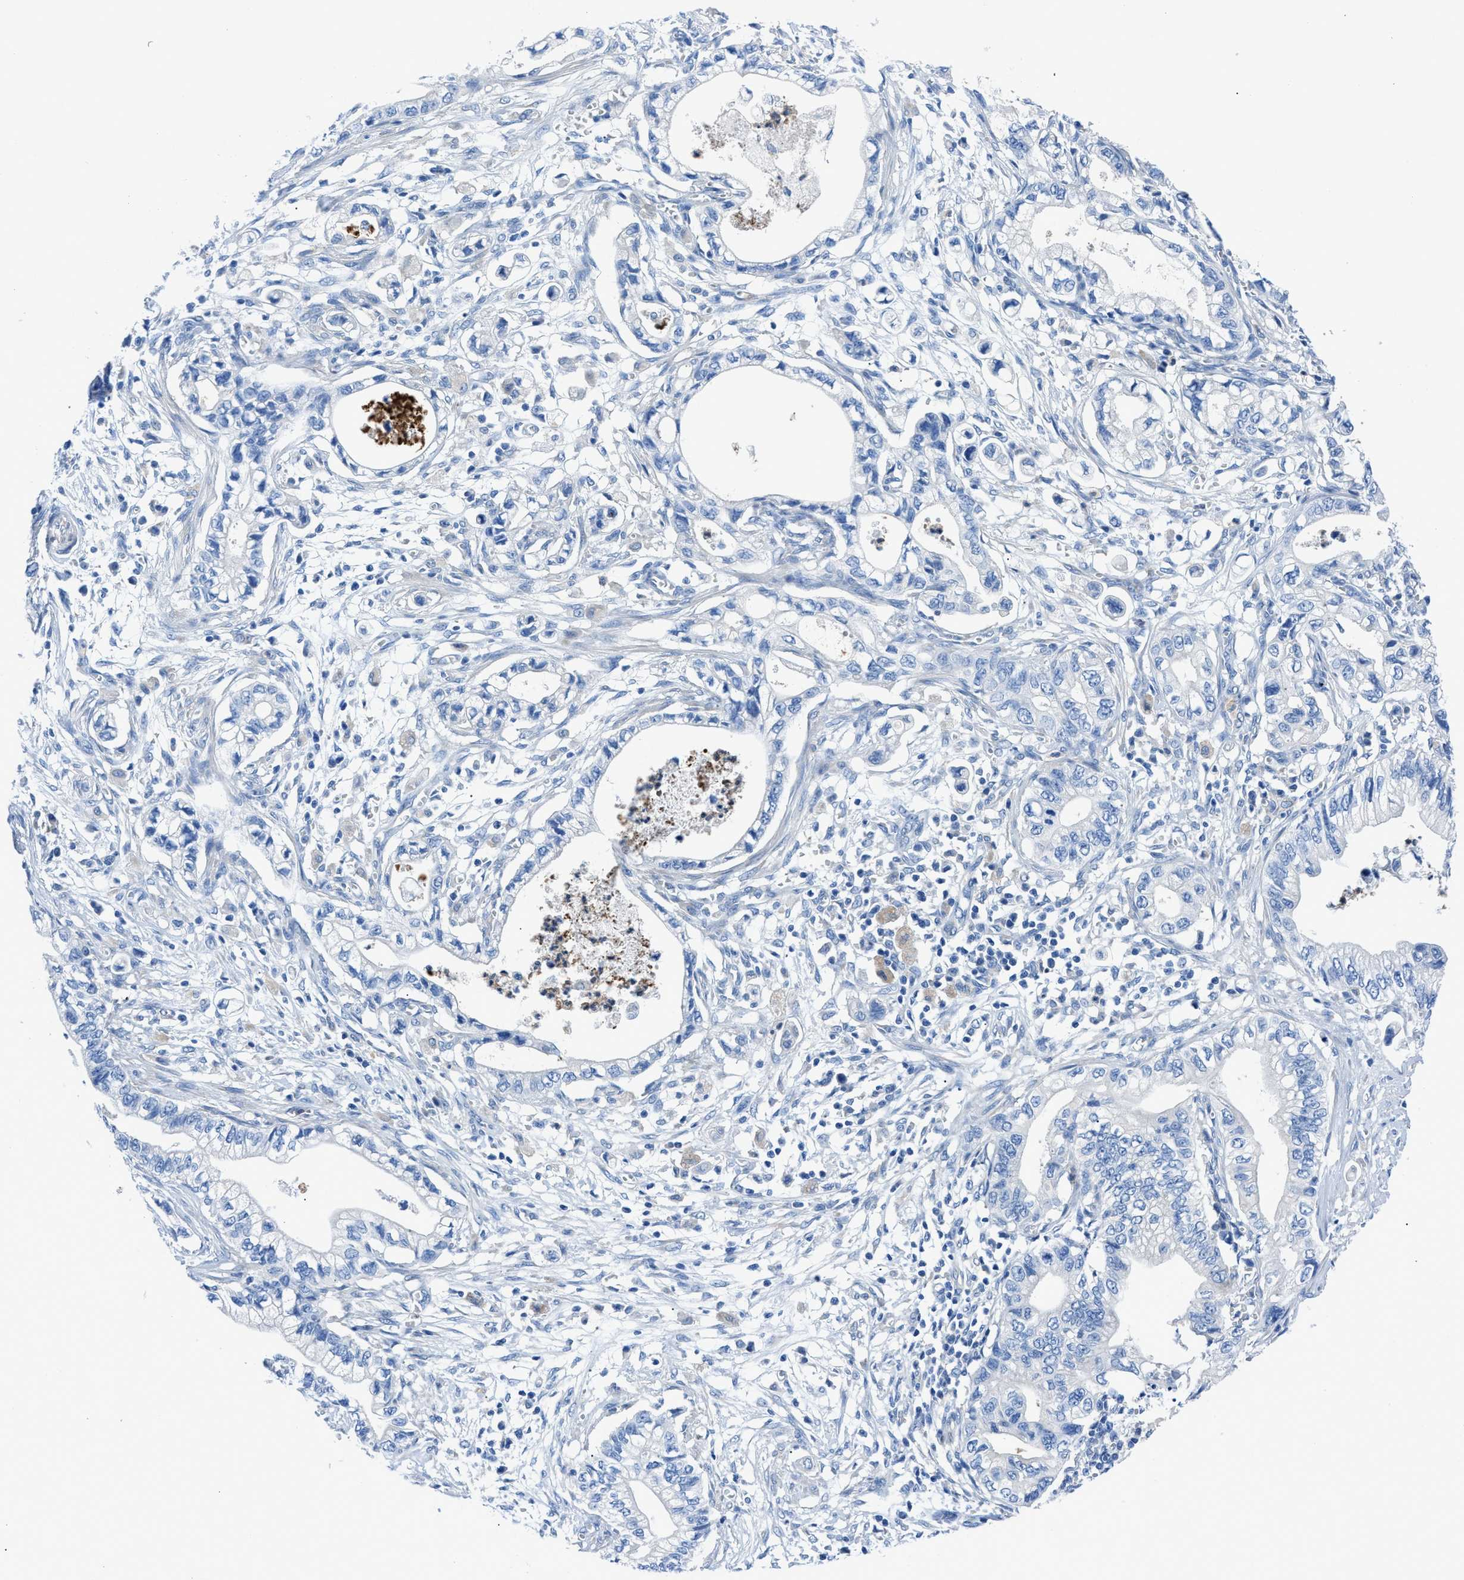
{"staining": {"intensity": "negative", "quantity": "none", "location": "none"}, "tissue": "pancreatic cancer", "cell_type": "Tumor cells", "image_type": "cancer", "snomed": [{"axis": "morphology", "description": "Adenocarcinoma, NOS"}, {"axis": "topography", "description": "Pancreas"}], "caption": "Human pancreatic adenocarcinoma stained for a protein using IHC demonstrates no positivity in tumor cells.", "gene": "ITPR1", "patient": {"sex": "male", "age": 56}}